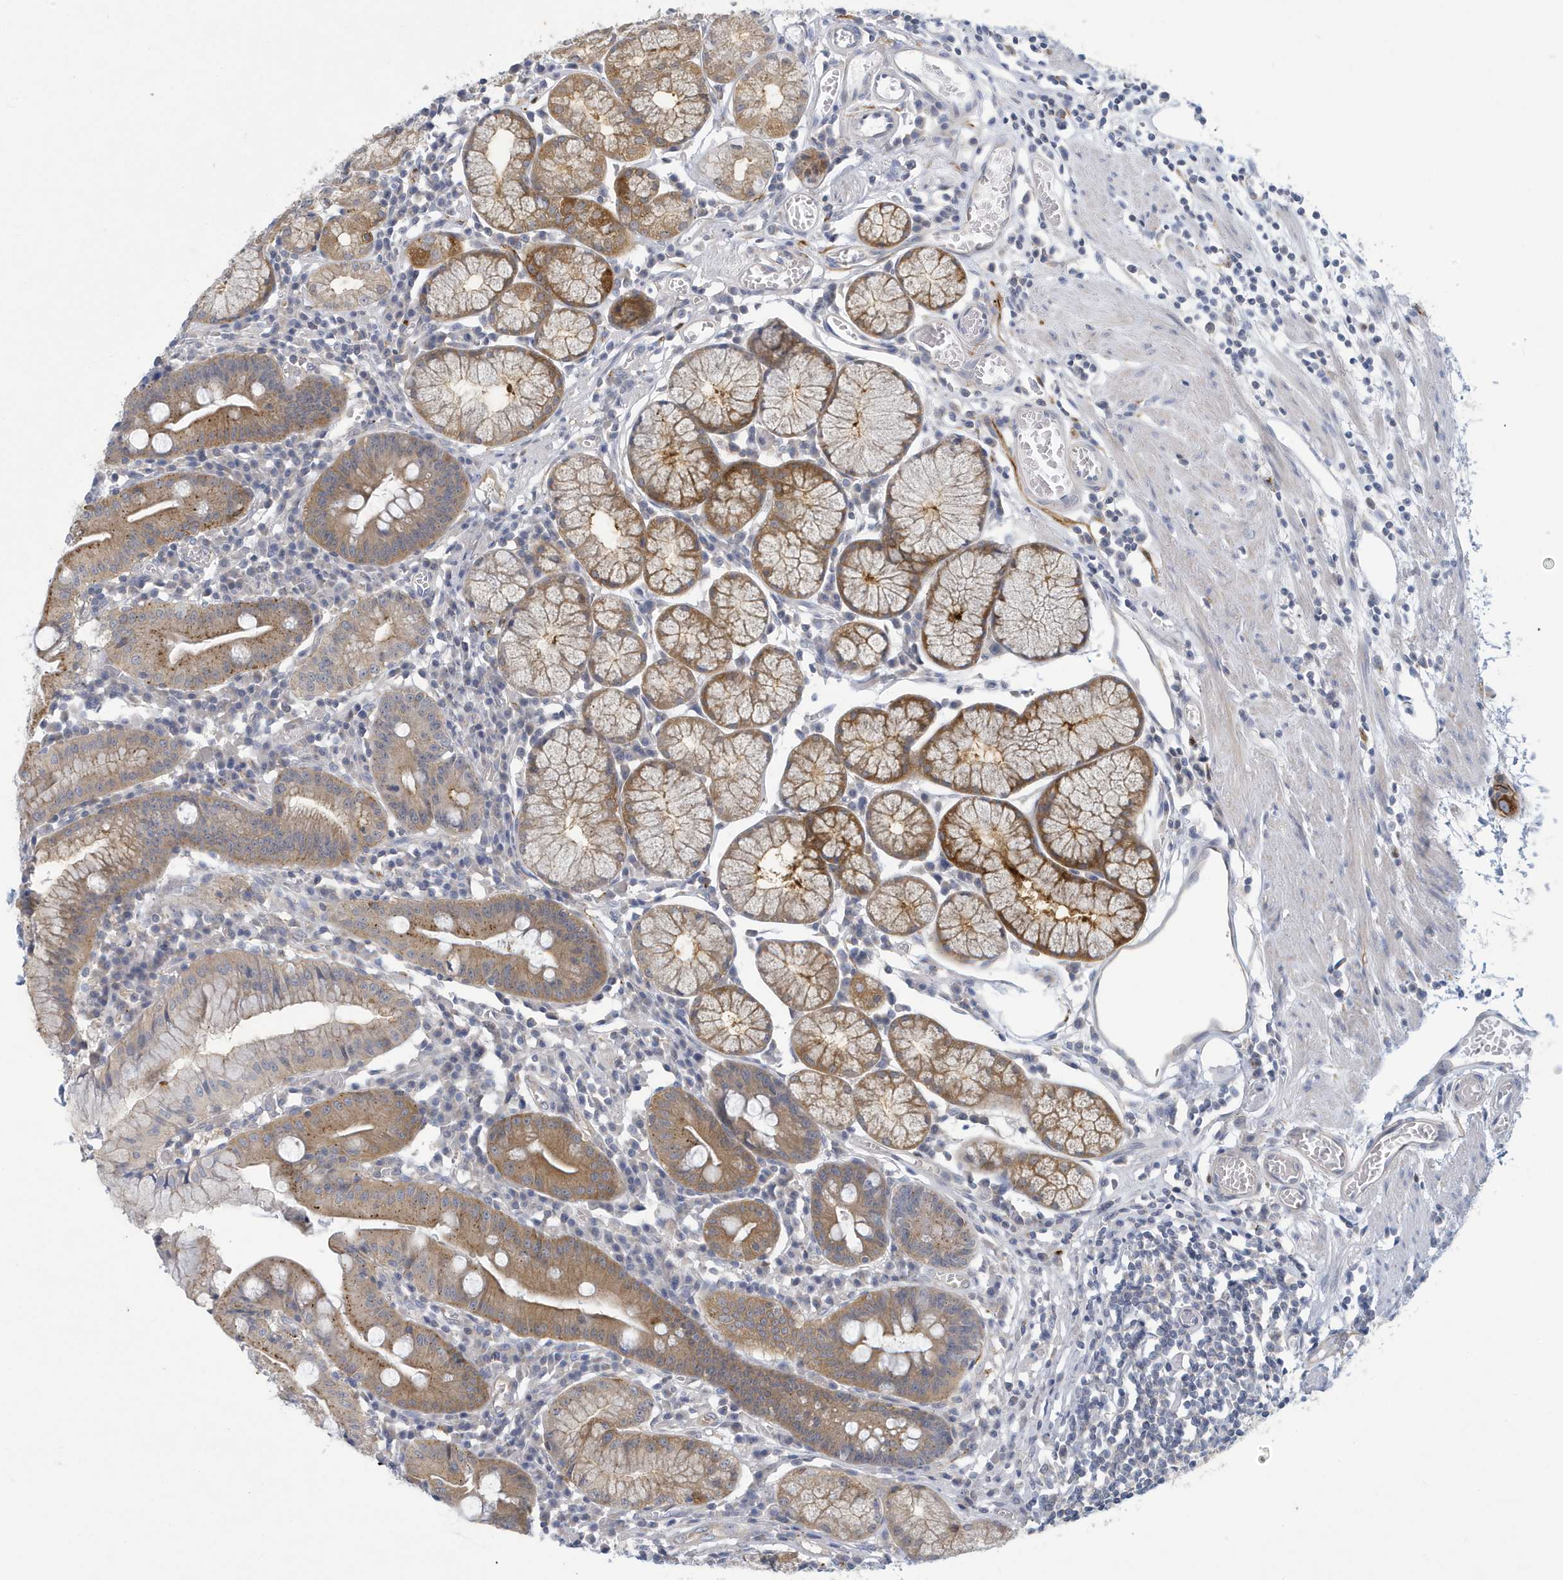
{"staining": {"intensity": "moderate", "quantity": ">75%", "location": "cytoplasmic/membranous"}, "tissue": "stomach", "cell_type": "Glandular cells", "image_type": "normal", "snomed": [{"axis": "morphology", "description": "Normal tissue, NOS"}, {"axis": "topography", "description": "Stomach"}], "caption": "This is a histology image of IHC staining of normal stomach, which shows moderate staining in the cytoplasmic/membranous of glandular cells.", "gene": "VTA1", "patient": {"sex": "male", "age": 55}}